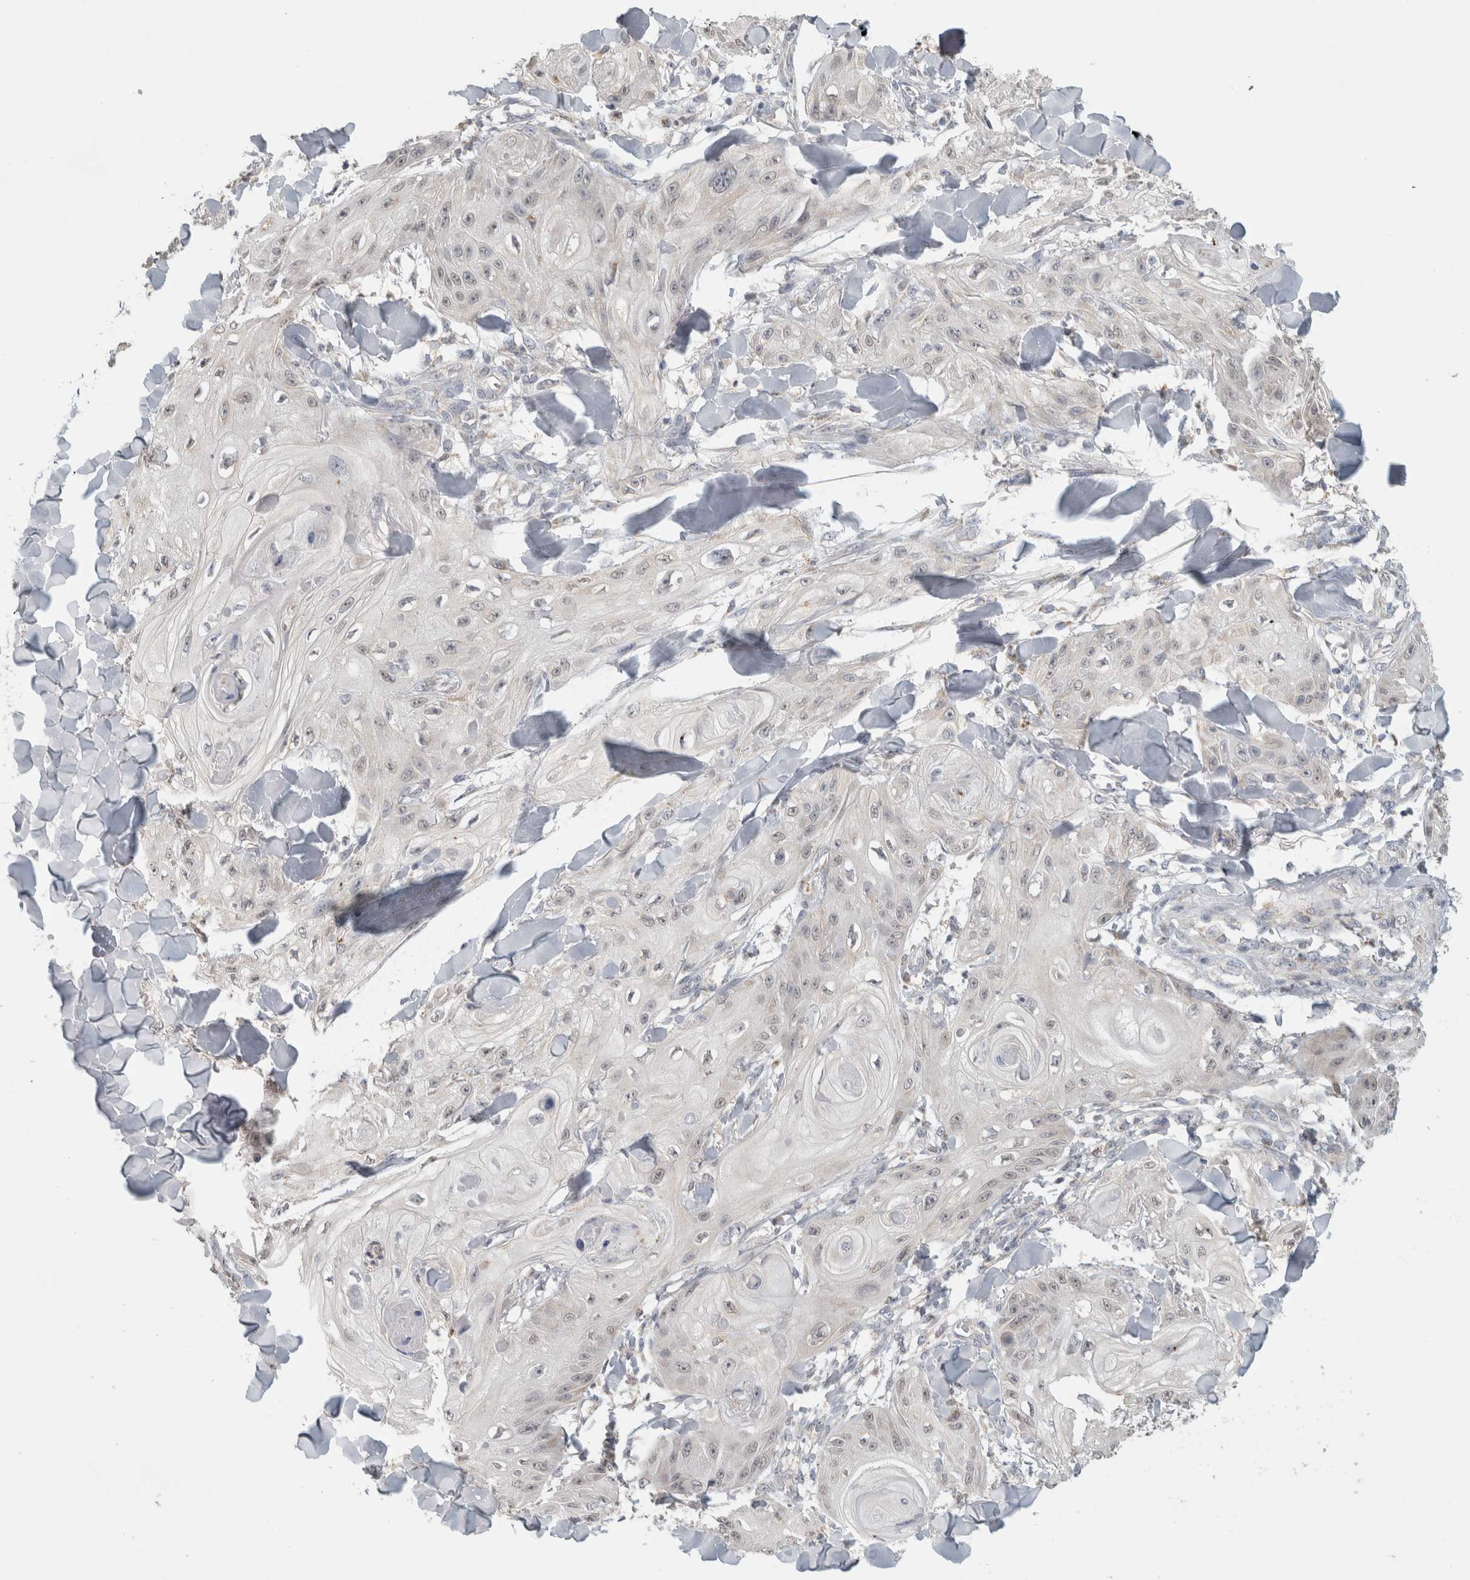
{"staining": {"intensity": "weak", "quantity": "<25%", "location": "nuclear"}, "tissue": "skin cancer", "cell_type": "Tumor cells", "image_type": "cancer", "snomed": [{"axis": "morphology", "description": "Squamous cell carcinoma, NOS"}, {"axis": "topography", "description": "Skin"}], "caption": "Human squamous cell carcinoma (skin) stained for a protein using immunohistochemistry (IHC) displays no positivity in tumor cells.", "gene": "RAB18", "patient": {"sex": "male", "age": 74}}